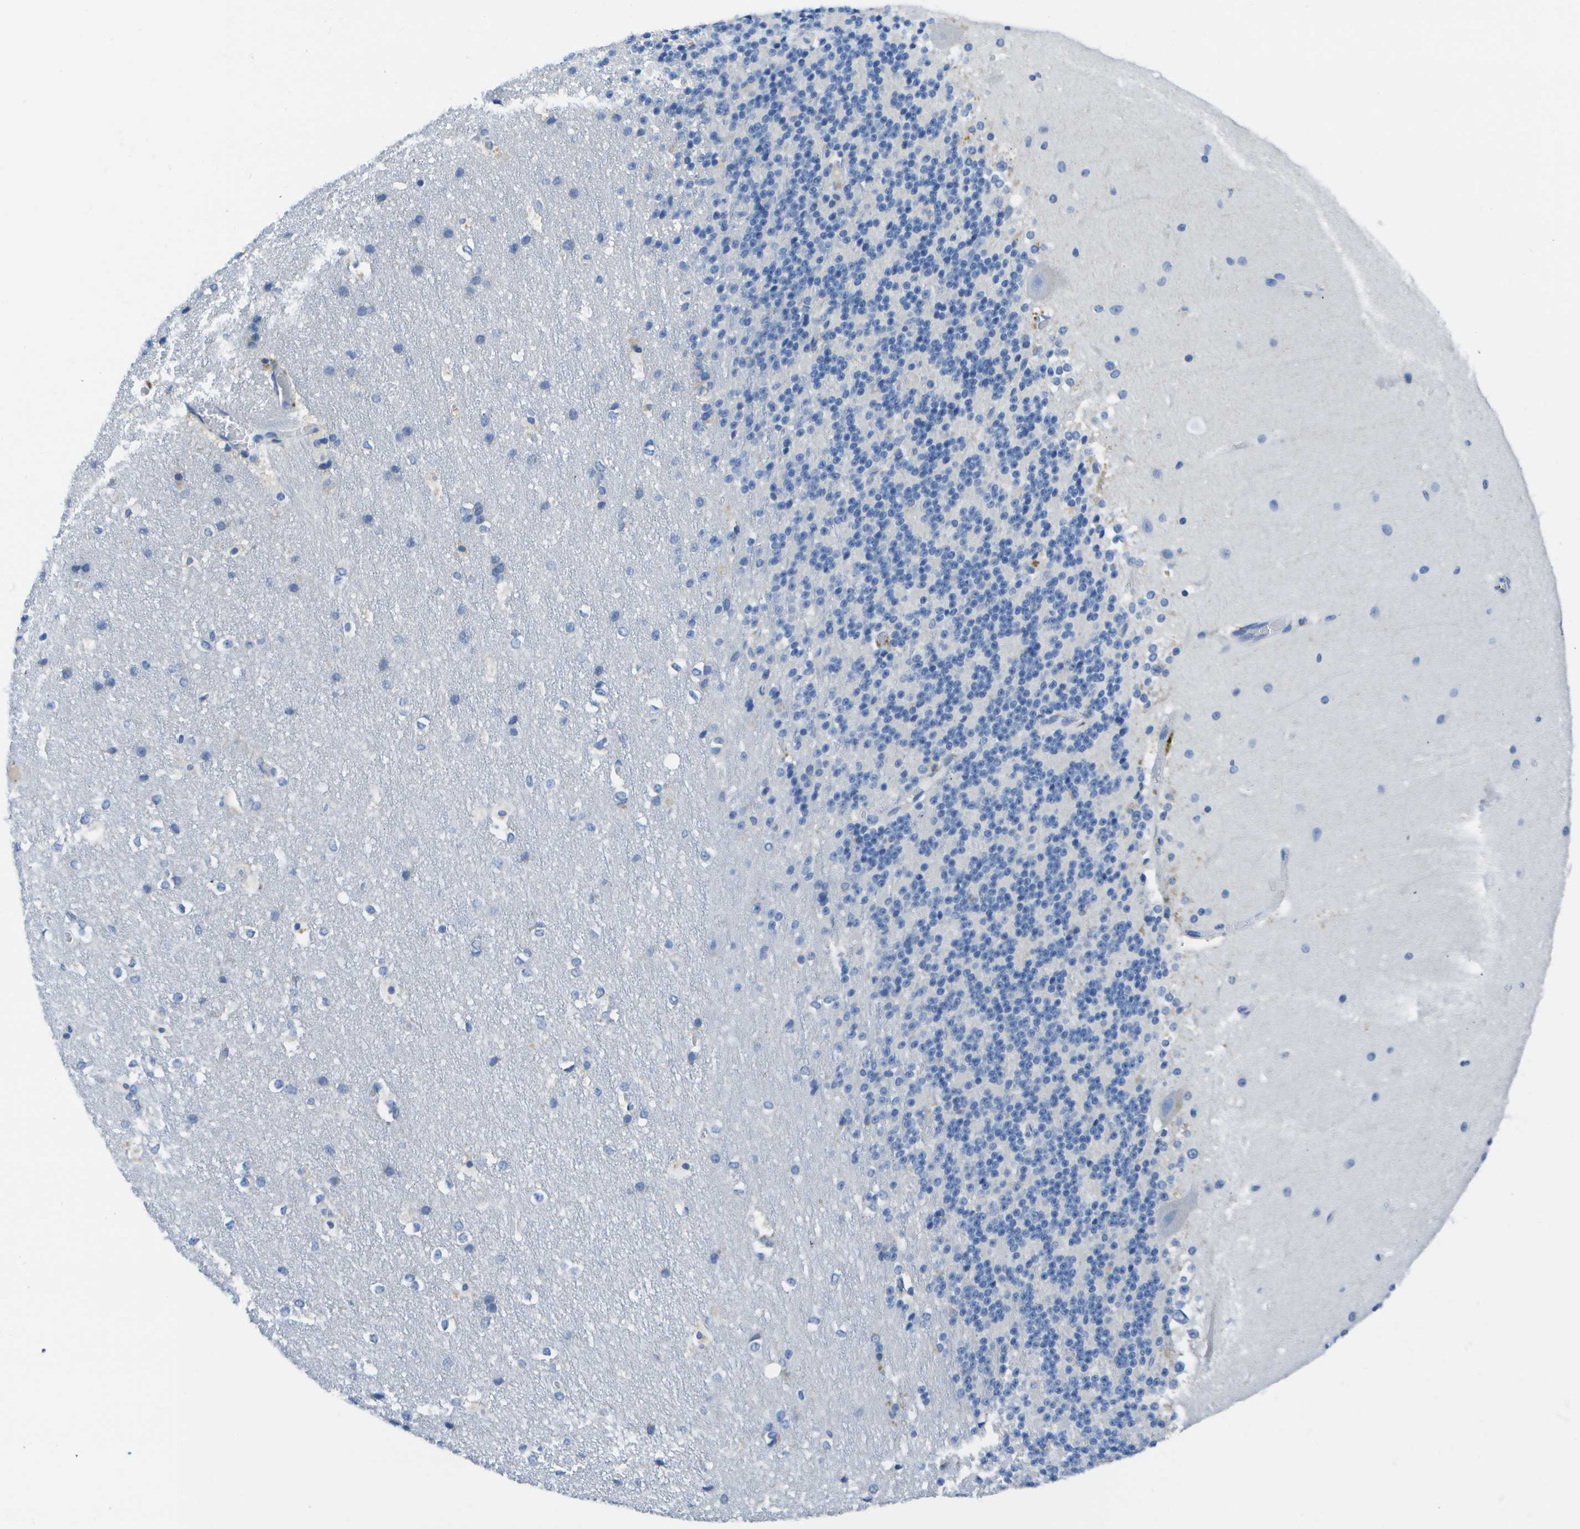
{"staining": {"intensity": "negative", "quantity": "none", "location": "none"}, "tissue": "cerebellum", "cell_type": "Cells in granular layer", "image_type": "normal", "snomed": [{"axis": "morphology", "description": "Normal tissue, NOS"}, {"axis": "topography", "description": "Cerebellum"}], "caption": "Immunohistochemistry (IHC) micrograph of benign human cerebellum stained for a protein (brown), which exhibits no staining in cells in granular layer. (IHC, brightfield microscopy, high magnification).", "gene": "MS4A1", "patient": {"sex": "female", "age": 19}}